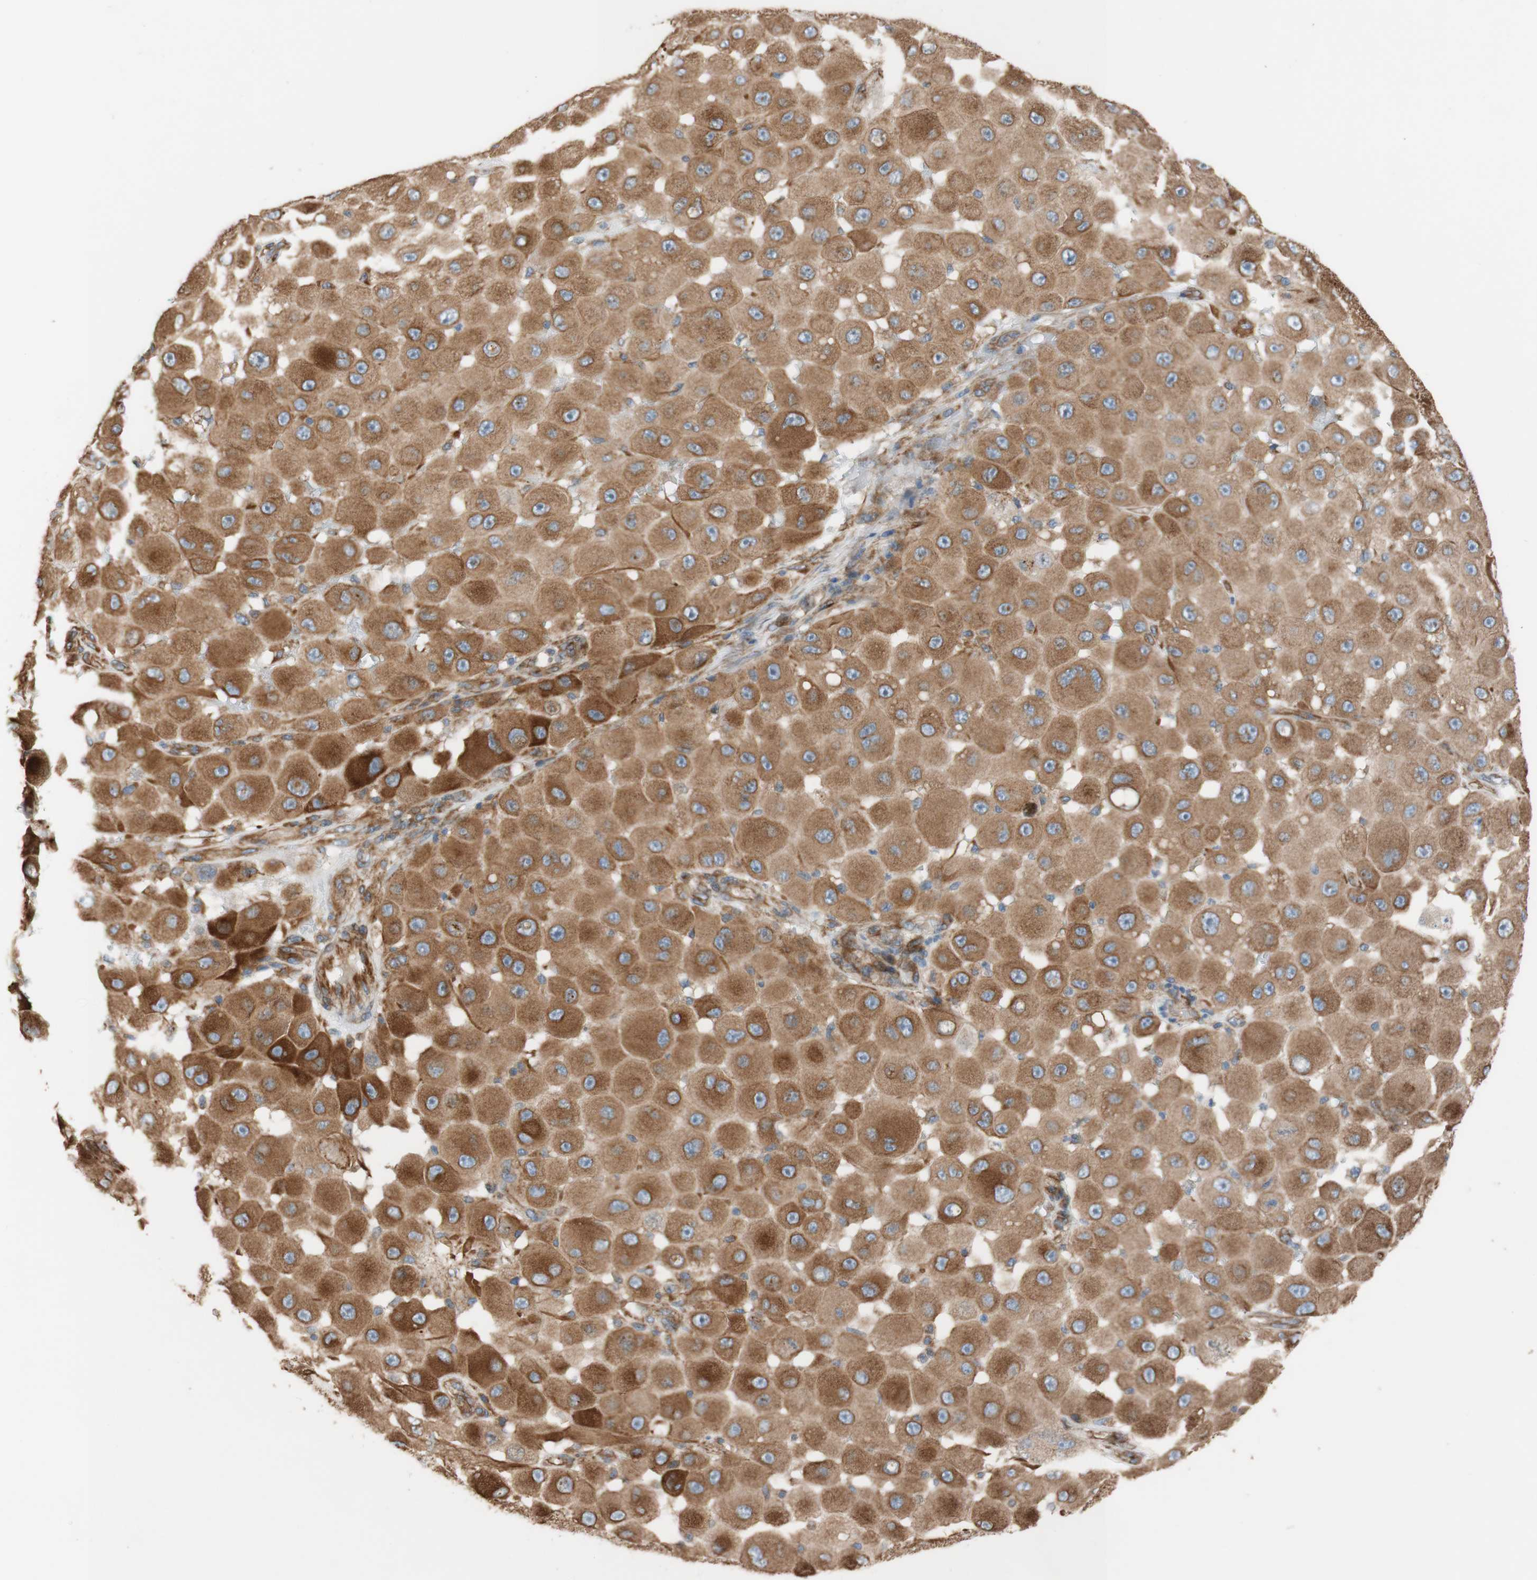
{"staining": {"intensity": "moderate", "quantity": ">75%", "location": "cytoplasmic/membranous"}, "tissue": "melanoma", "cell_type": "Tumor cells", "image_type": "cancer", "snomed": [{"axis": "morphology", "description": "Malignant melanoma, NOS"}, {"axis": "topography", "description": "Skin"}], "caption": "Immunohistochemistry histopathology image of human melanoma stained for a protein (brown), which demonstrates medium levels of moderate cytoplasmic/membranous staining in approximately >75% of tumor cells.", "gene": "C1orf43", "patient": {"sex": "female", "age": 81}}